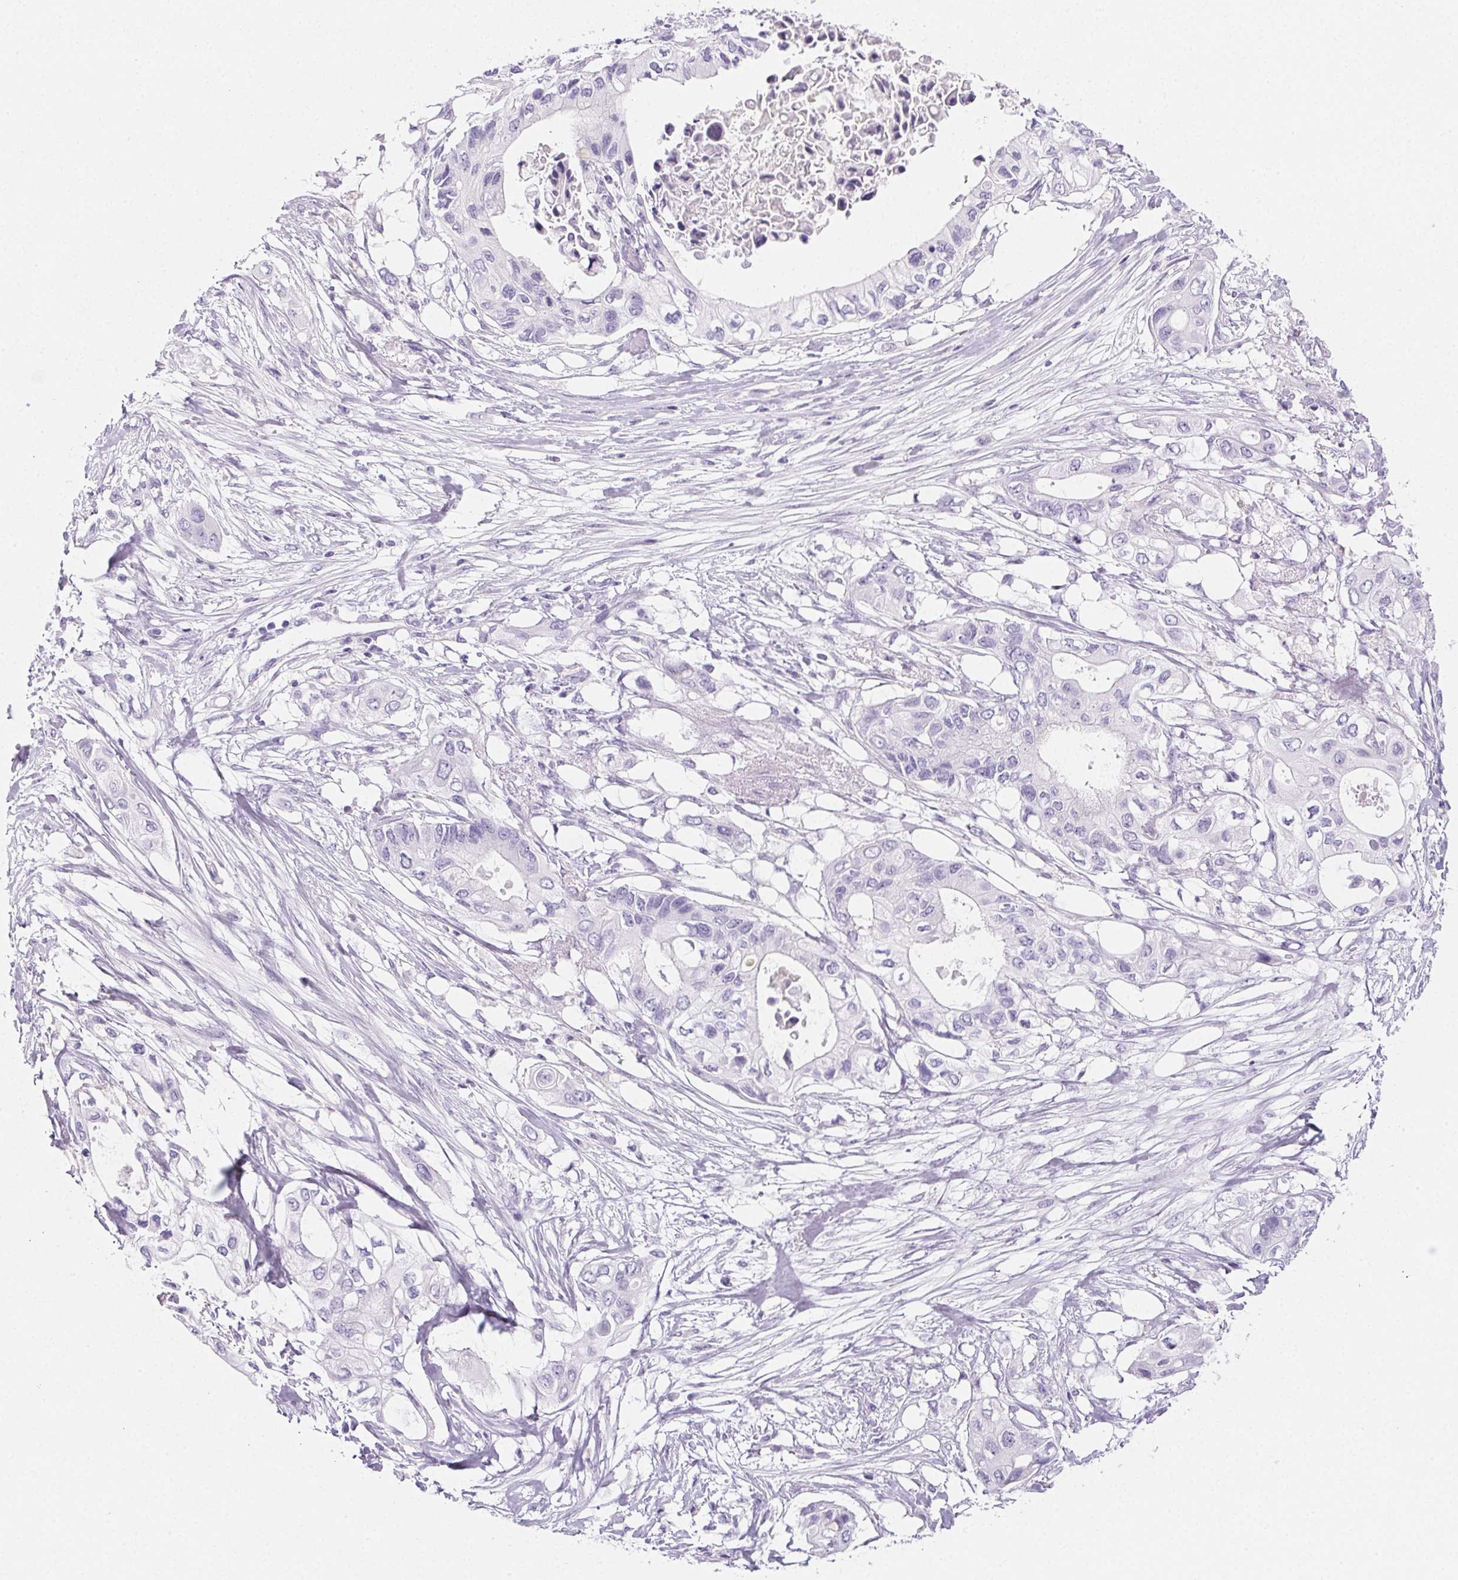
{"staining": {"intensity": "negative", "quantity": "none", "location": "none"}, "tissue": "pancreatic cancer", "cell_type": "Tumor cells", "image_type": "cancer", "snomed": [{"axis": "morphology", "description": "Adenocarcinoma, NOS"}, {"axis": "topography", "description": "Pancreas"}], "caption": "DAB immunohistochemical staining of human pancreatic cancer (adenocarcinoma) displays no significant expression in tumor cells.", "gene": "PRSS3", "patient": {"sex": "female", "age": 63}}